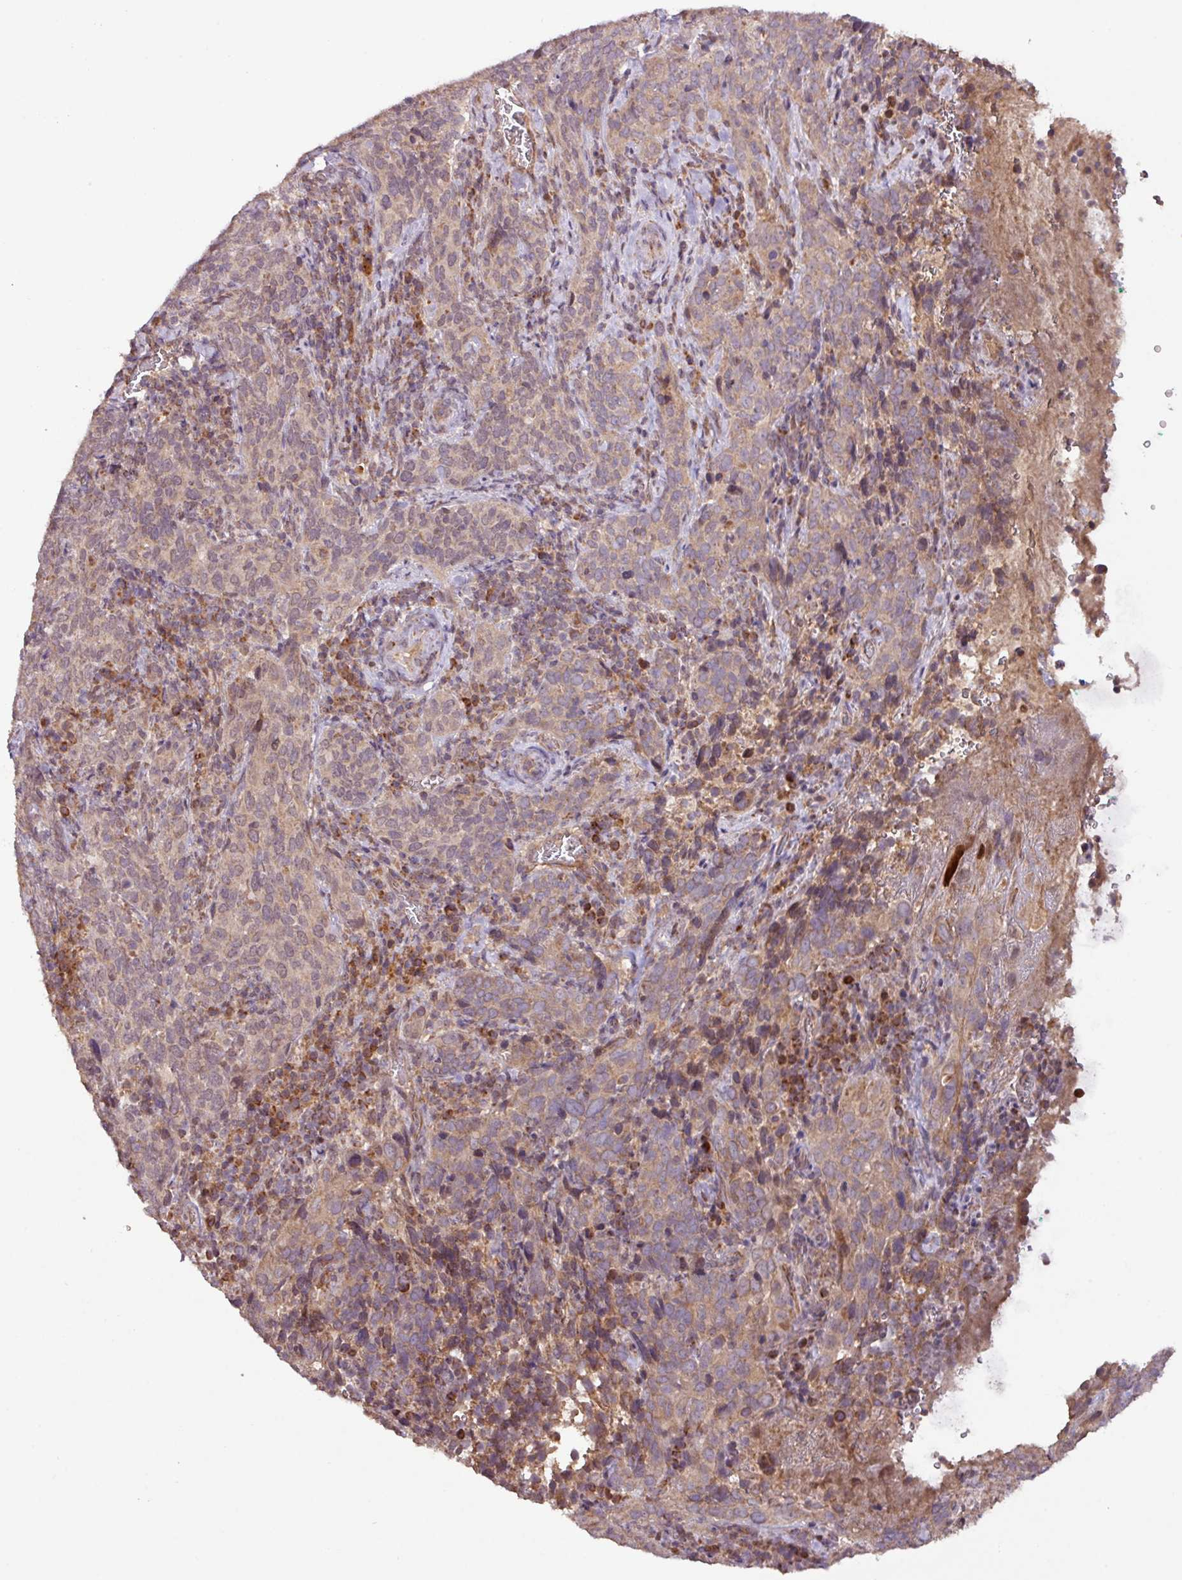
{"staining": {"intensity": "weak", "quantity": ">75%", "location": "cytoplasmic/membranous"}, "tissue": "cervical cancer", "cell_type": "Tumor cells", "image_type": "cancer", "snomed": [{"axis": "morphology", "description": "Squamous cell carcinoma, NOS"}, {"axis": "topography", "description": "Cervix"}], "caption": "An immunohistochemistry (IHC) photomicrograph of neoplastic tissue is shown. Protein staining in brown shows weak cytoplasmic/membranous positivity in cervical squamous cell carcinoma within tumor cells. (DAB IHC, brown staining for protein, blue staining for nuclei).", "gene": "YPEL3", "patient": {"sex": "female", "age": 51}}